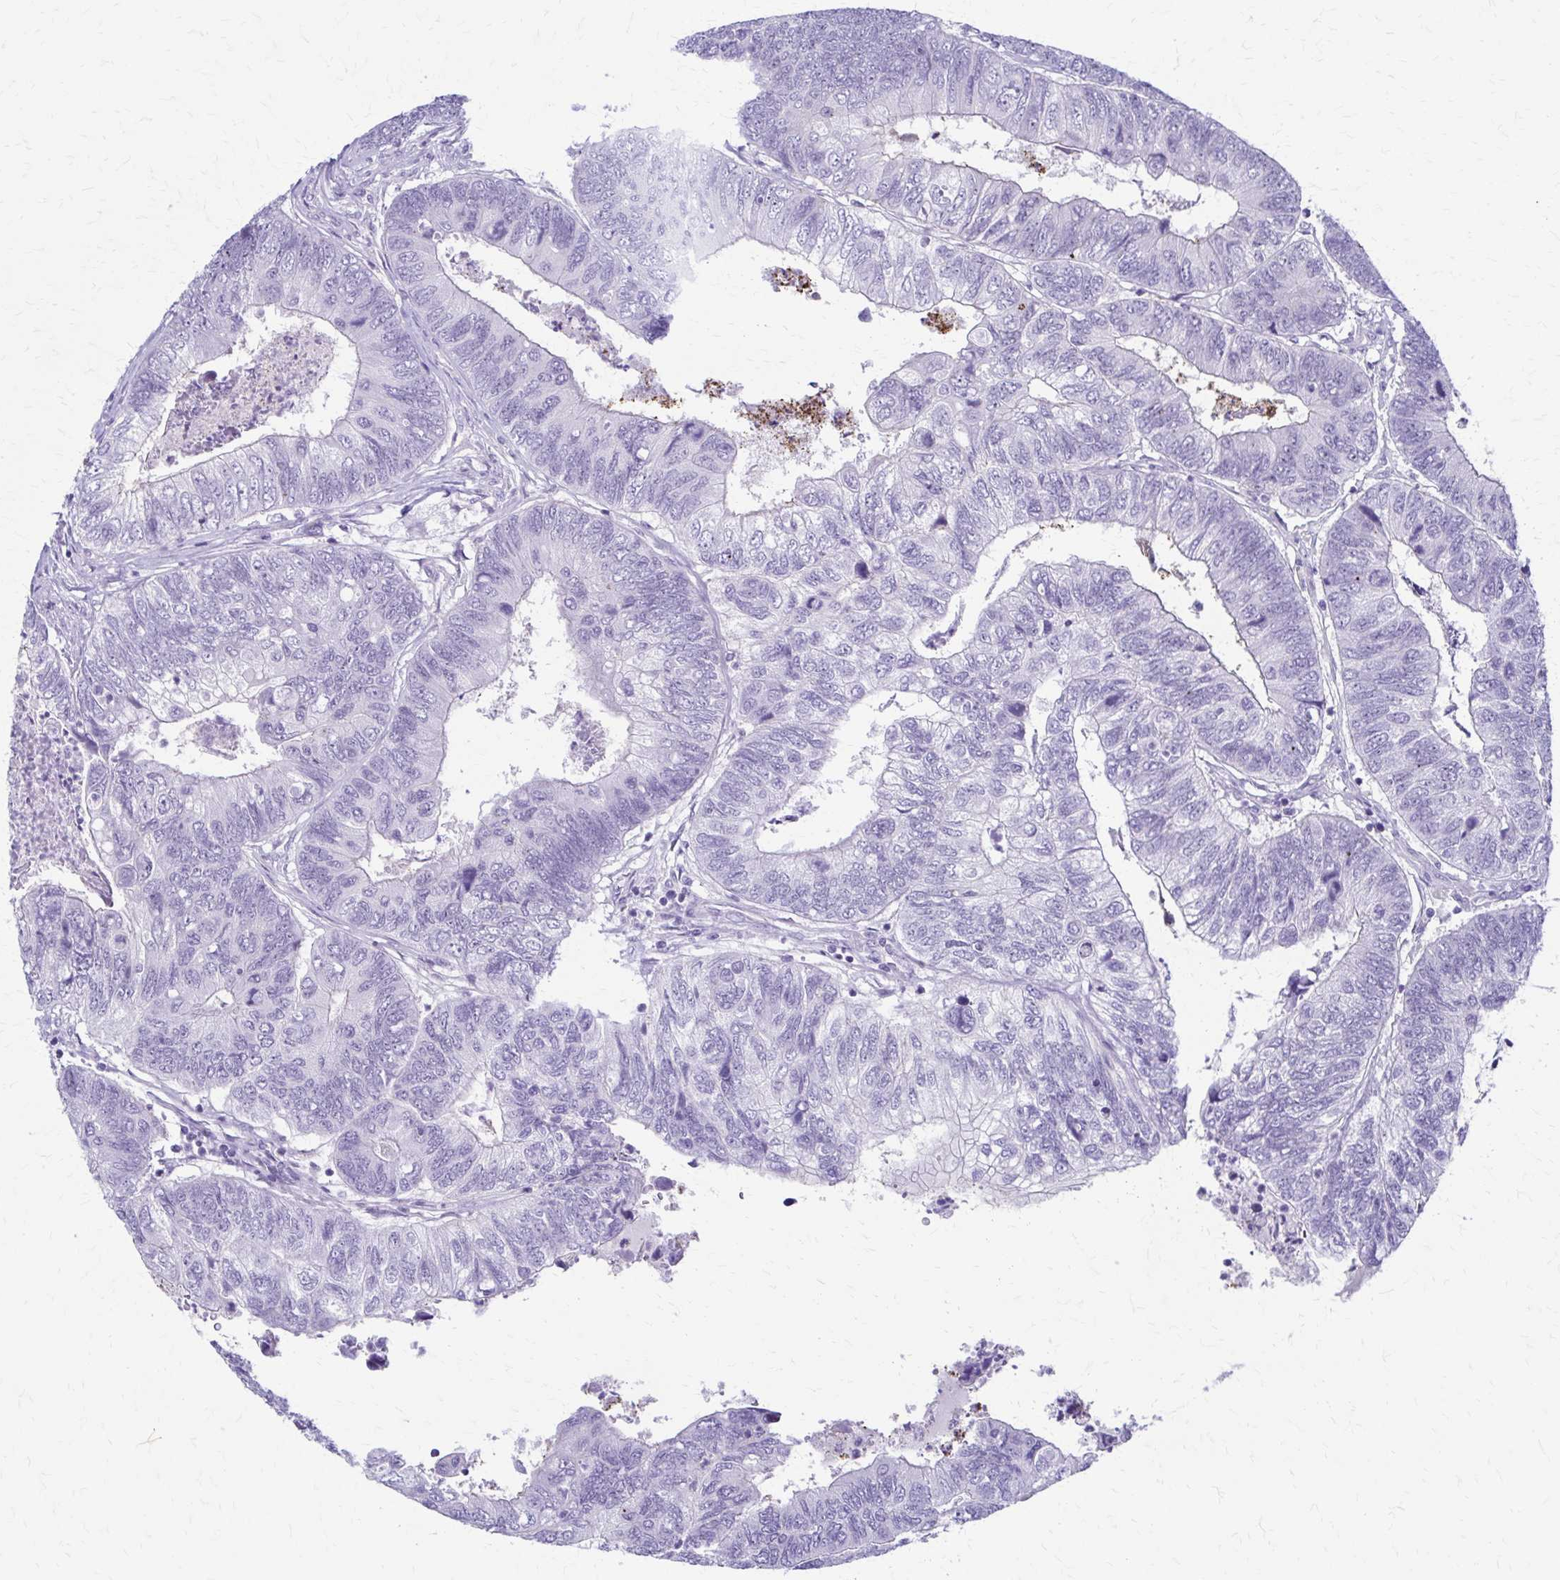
{"staining": {"intensity": "negative", "quantity": "none", "location": "none"}, "tissue": "colorectal cancer", "cell_type": "Tumor cells", "image_type": "cancer", "snomed": [{"axis": "morphology", "description": "Adenocarcinoma, NOS"}, {"axis": "topography", "description": "Colon"}], "caption": "Tumor cells are negative for protein expression in human colorectal adenocarcinoma.", "gene": "RHOBTB2", "patient": {"sex": "female", "age": 67}}